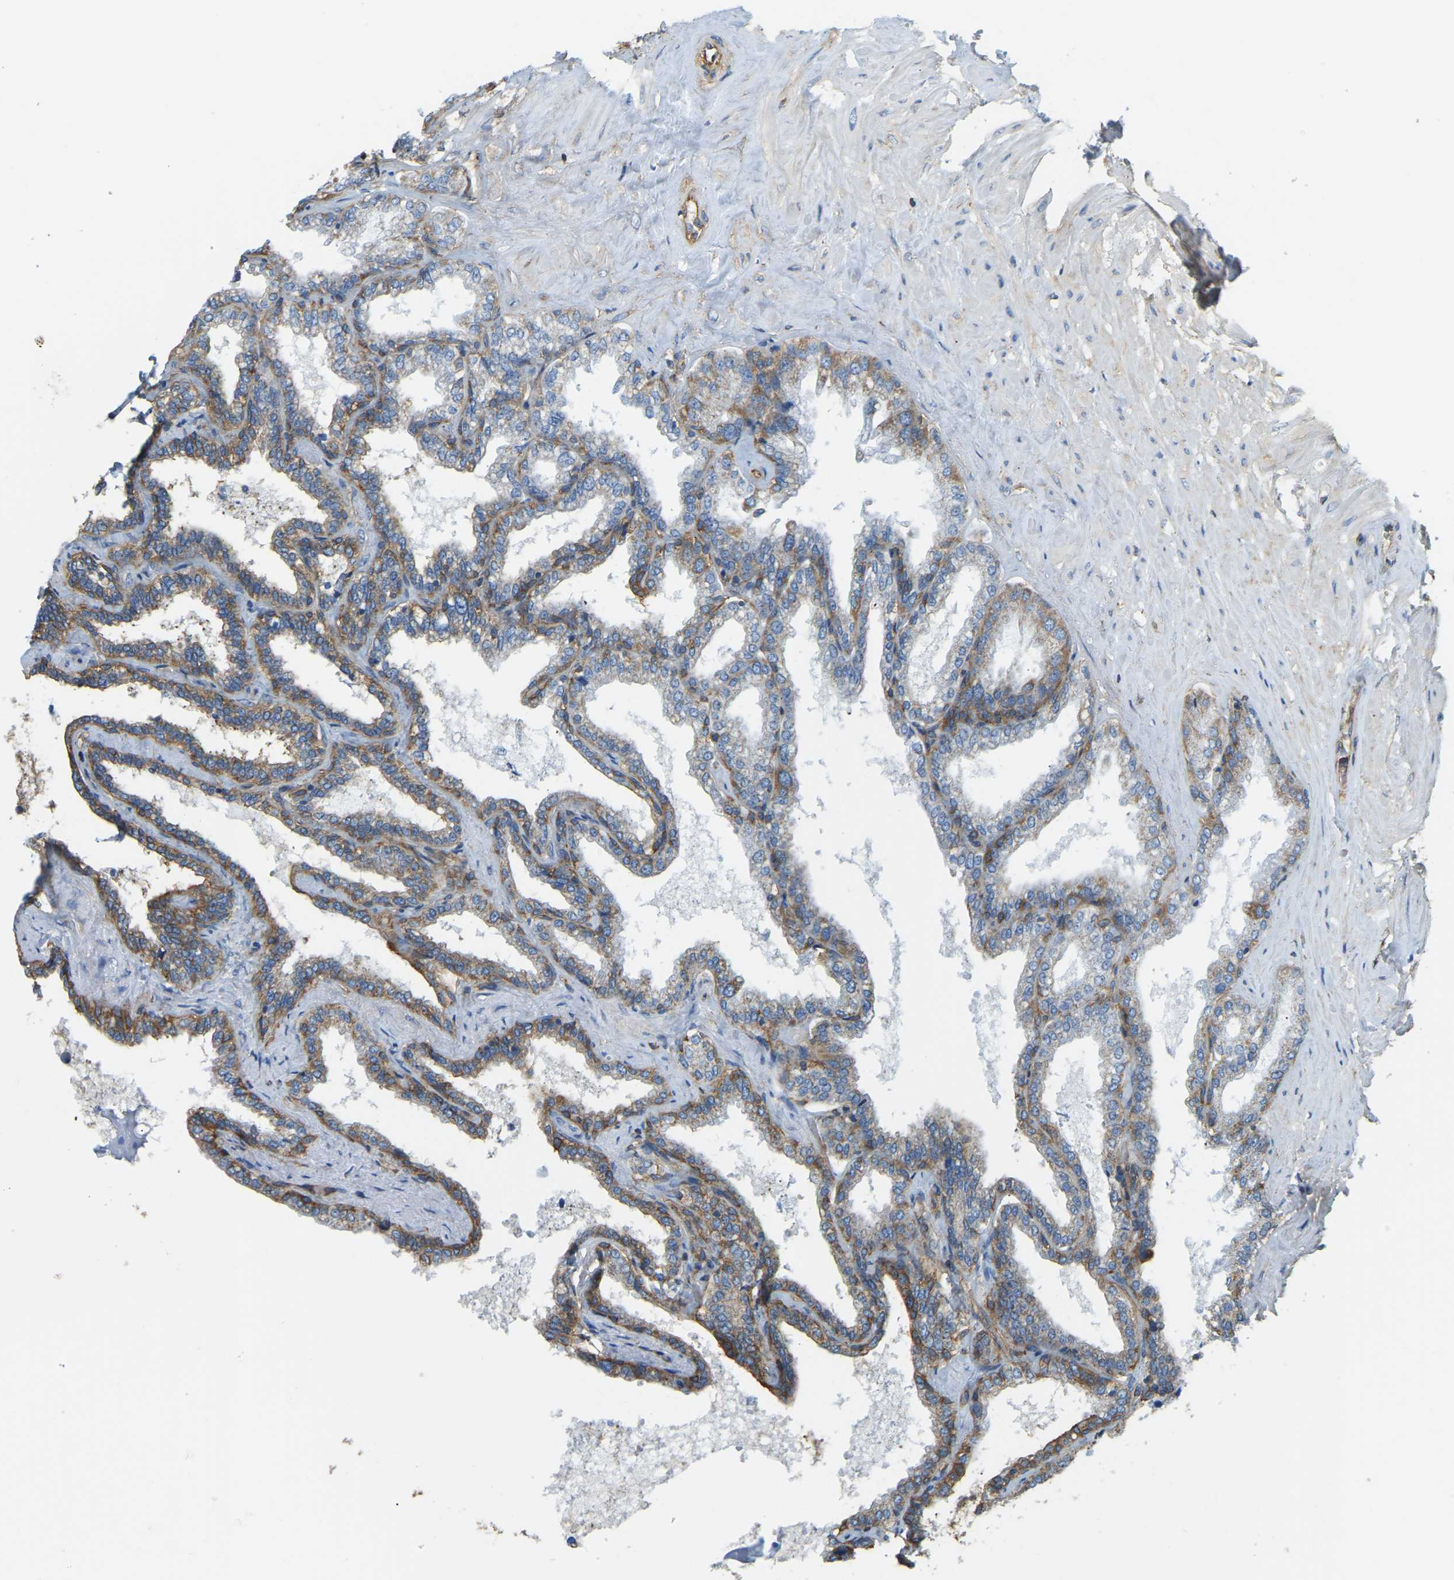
{"staining": {"intensity": "moderate", "quantity": "25%-75%", "location": "cytoplasmic/membranous"}, "tissue": "seminal vesicle", "cell_type": "Glandular cells", "image_type": "normal", "snomed": [{"axis": "morphology", "description": "Normal tissue, NOS"}, {"axis": "topography", "description": "Seminal veicle"}], "caption": "IHC of normal seminal vesicle demonstrates medium levels of moderate cytoplasmic/membranous staining in about 25%-75% of glandular cells.", "gene": "AHNAK", "patient": {"sex": "male", "age": 46}}